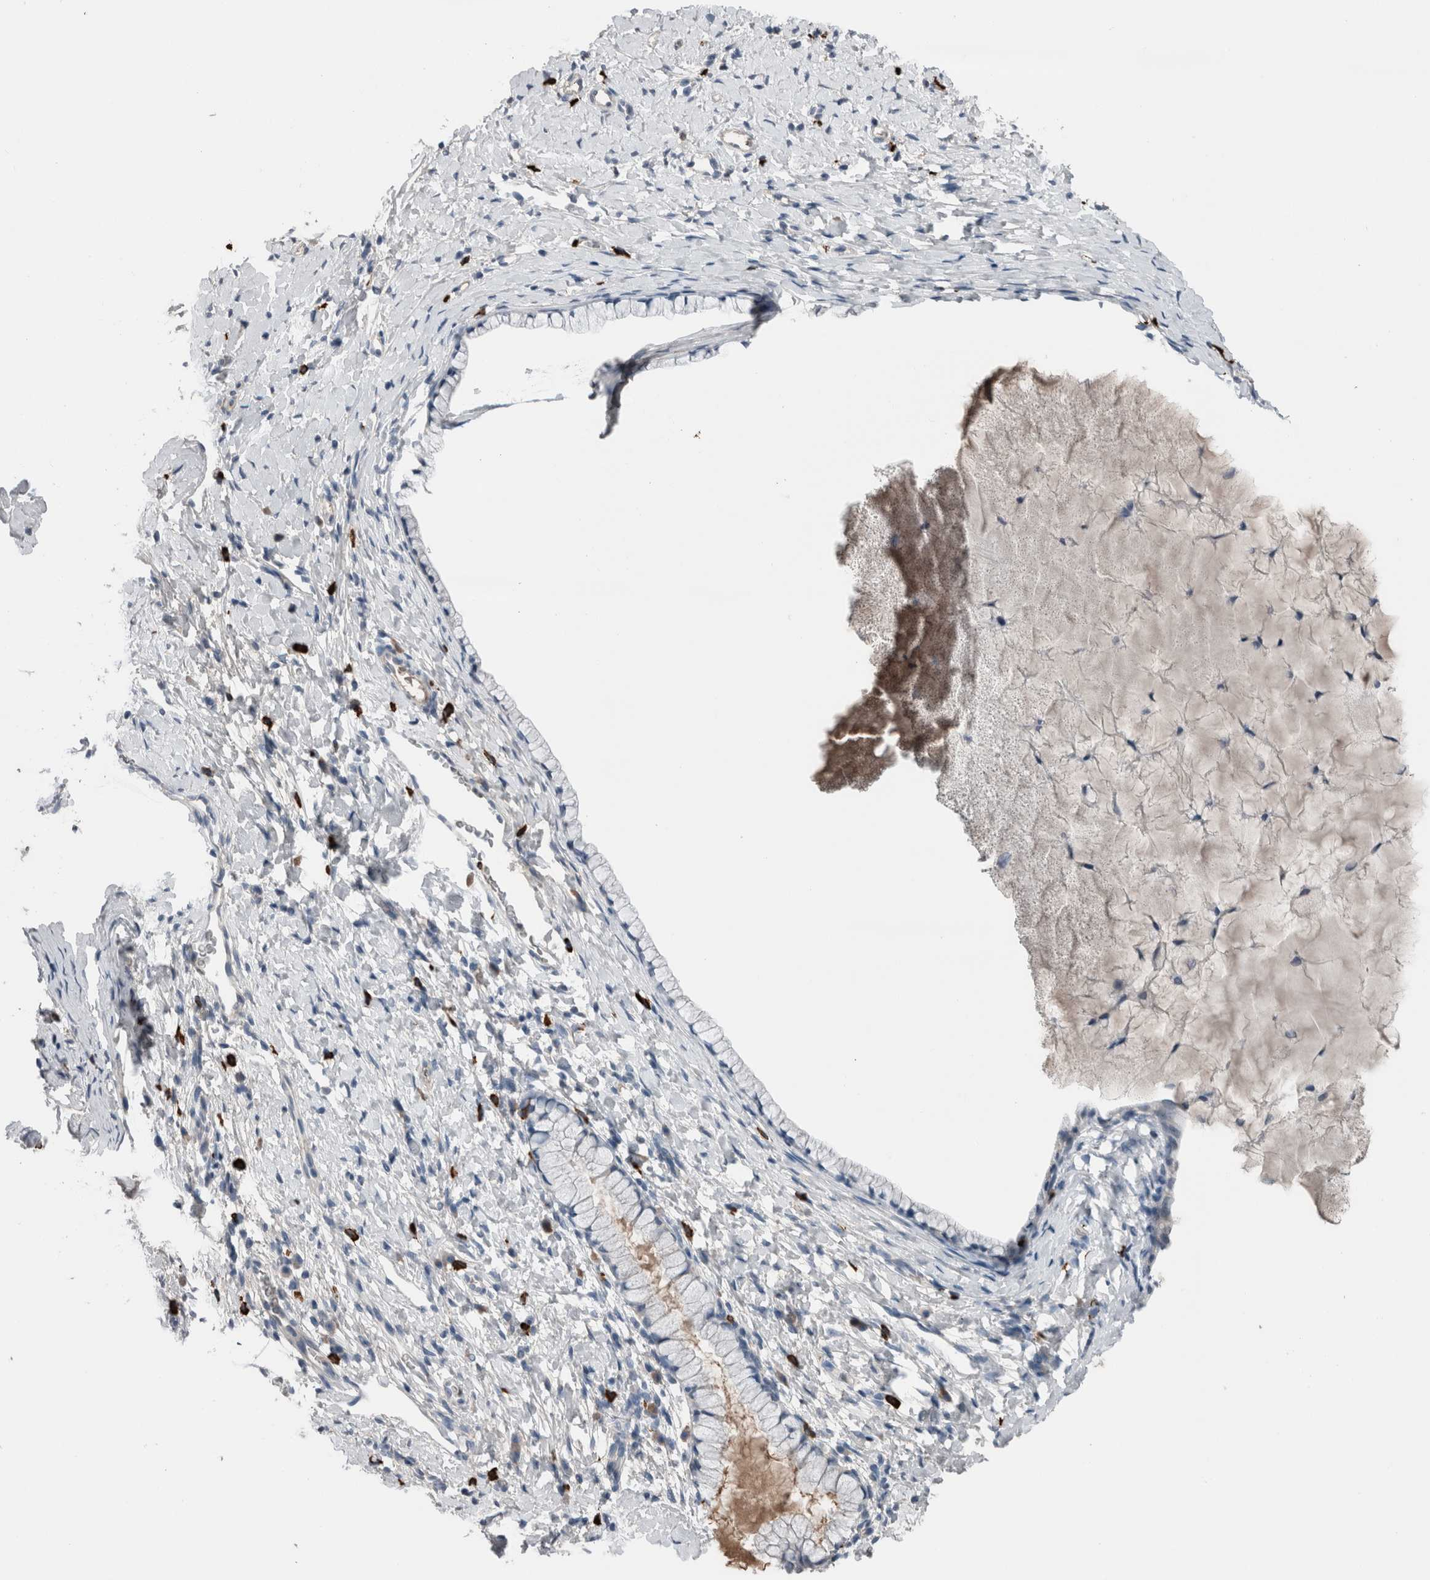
{"staining": {"intensity": "negative", "quantity": "none", "location": "none"}, "tissue": "cervix", "cell_type": "Glandular cells", "image_type": "normal", "snomed": [{"axis": "morphology", "description": "Normal tissue, NOS"}, {"axis": "topography", "description": "Cervix"}], "caption": "A histopathology image of human cervix is negative for staining in glandular cells. Nuclei are stained in blue.", "gene": "CRNN", "patient": {"sex": "female", "age": 72}}